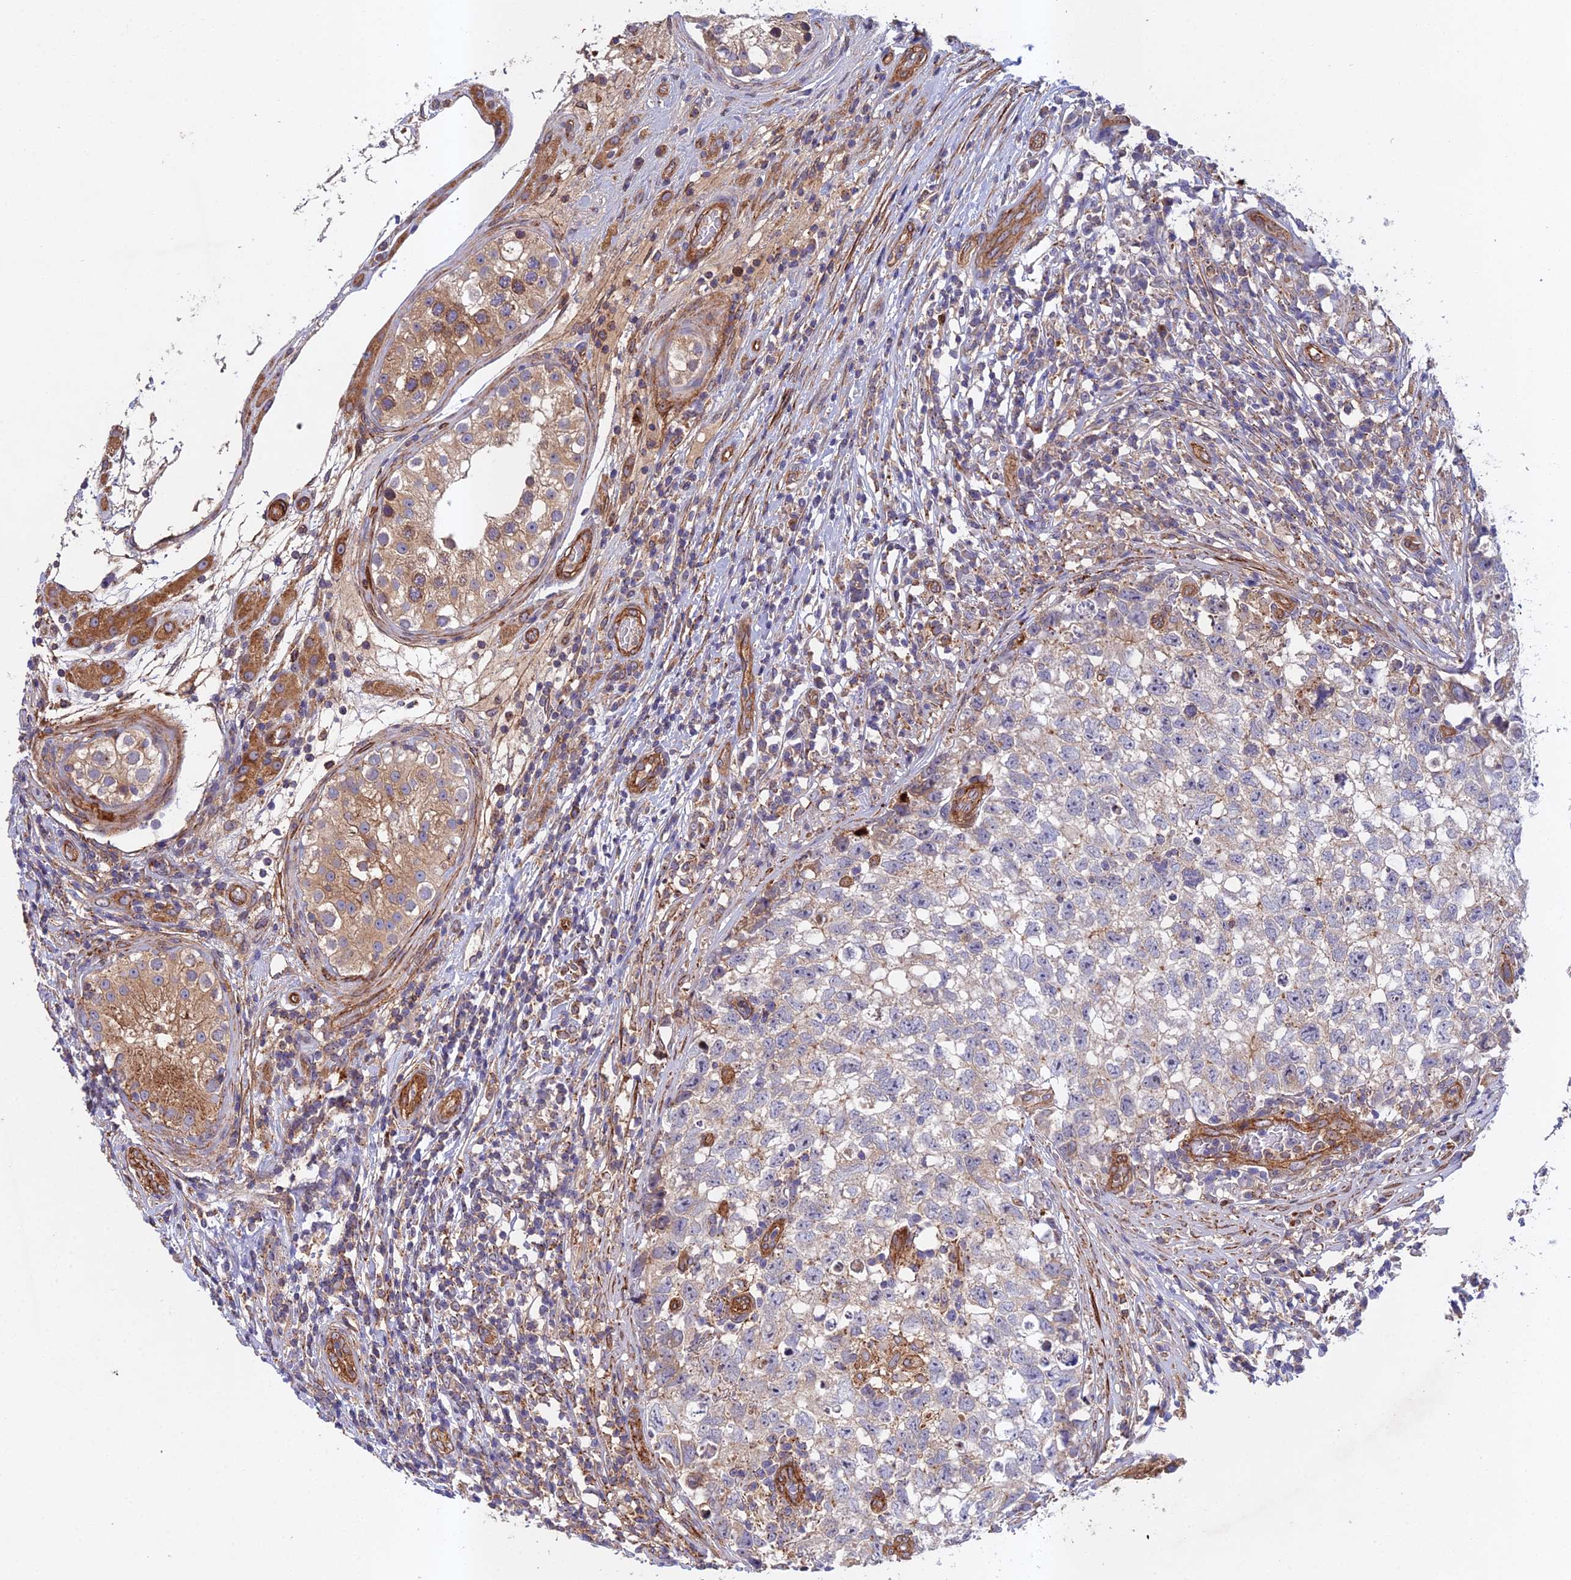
{"staining": {"intensity": "negative", "quantity": "none", "location": "none"}, "tissue": "testis cancer", "cell_type": "Tumor cells", "image_type": "cancer", "snomed": [{"axis": "morphology", "description": "Seminoma, NOS"}, {"axis": "morphology", "description": "Carcinoma, Embryonal, NOS"}, {"axis": "topography", "description": "Testis"}], "caption": "Immunohistochemical staining of human seminoma (testis) exhibits no significant positivity in tumor cells. (DAB immunohistochemistry (IHC), high magnification).", "gene": "RALGAPA2", "patient": {"sex": "male", "age": 29}}